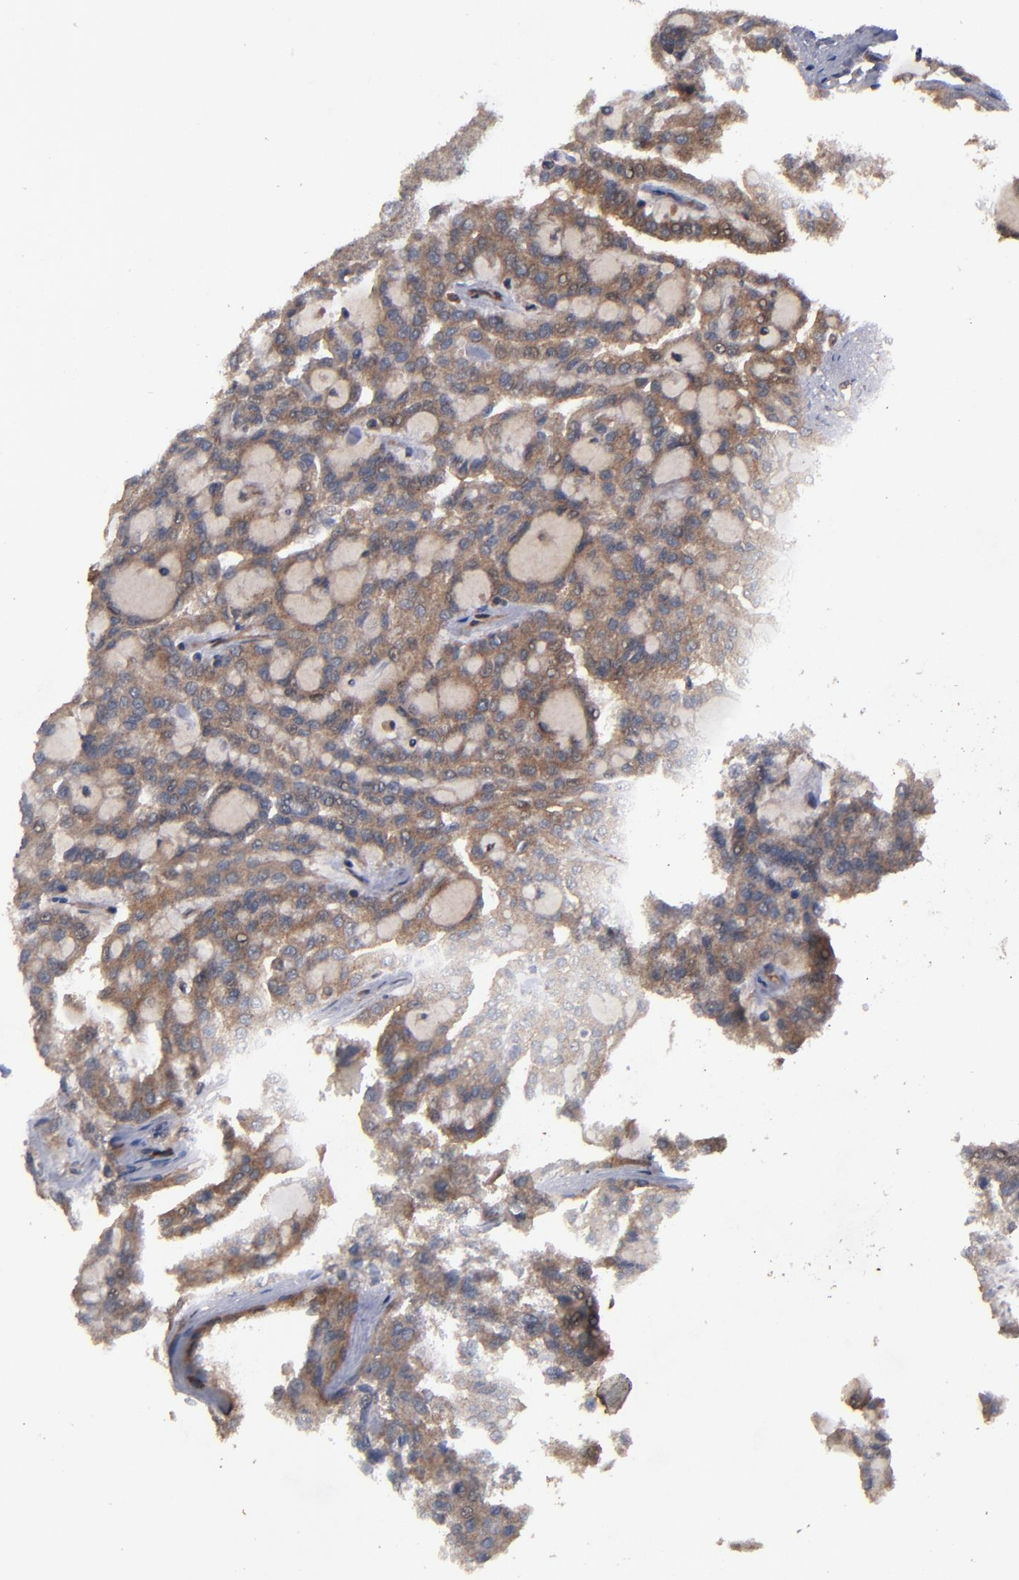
{"staining": {"intensity": "moderate", "quantity": ">75%", "location": "cytoplasmic/membranous"}, "tissue": "renal cancer", "cell_type": "Tumor cells", "image_type": "cancer", "snomed": [{"axis": "morphology", "description": "Adenocarcinoma, NOS"}, {"axis": "topography", "description": "Kidney"}], "caption": "A high-resolution photomicrograph shows immunohistochemistry (IHC) staining of renal cancer (adenocarcinoma), which demonstrates moderate cytoplasmic/membranous expression in approximately >75% of tumor cells. The staining was performed using DAB, with brown indicating positive protein expression. Nuclei are stained blue with hematoxylin.", "gene": "BDKRB1", "patient": {"sex": "male", "age": 63}}